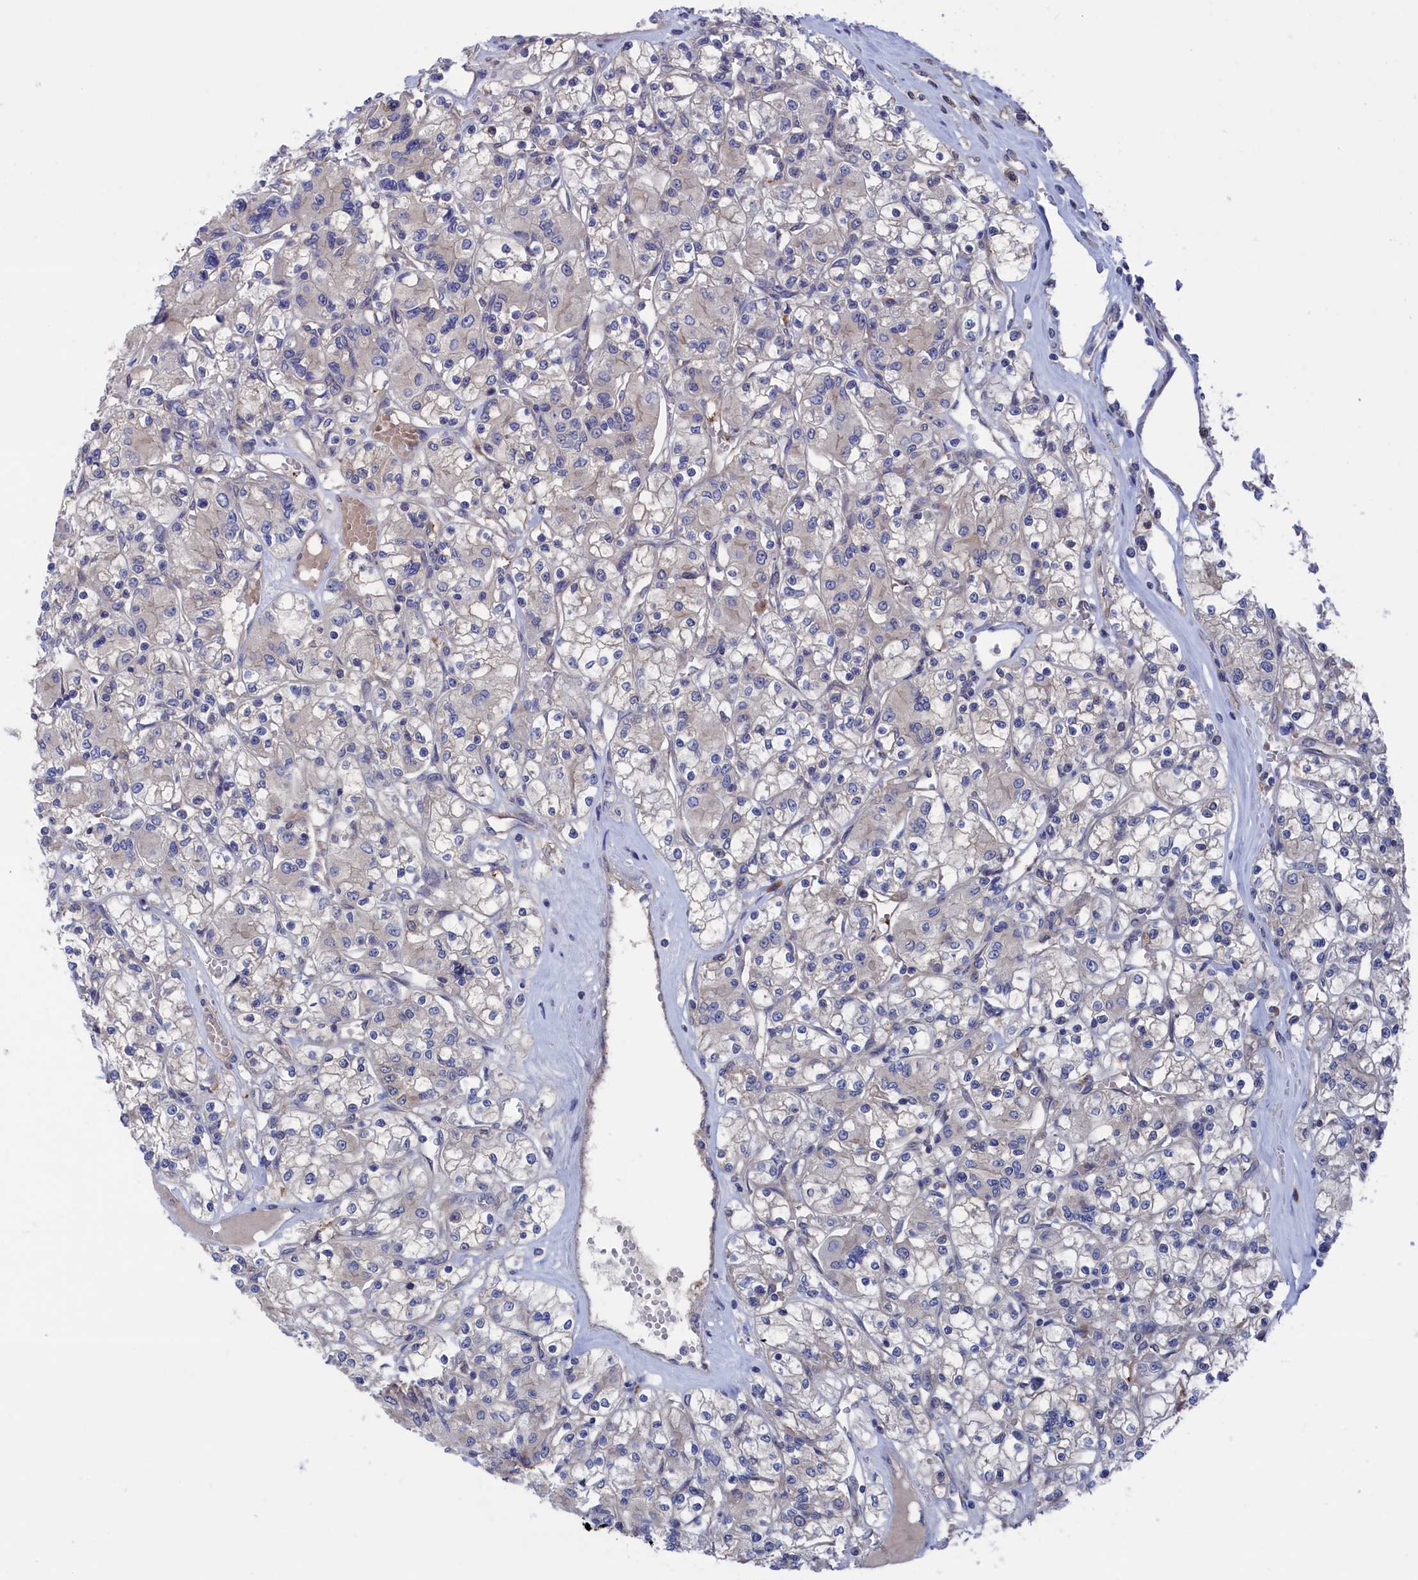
{"staining": {"intensity": "negative", "quantity": "none", "location": "none"}, "tissue": "renal cancer", "cell_type": "Tumor cells", "image_type": "cancer", "snomed": [{"axis": "morphology", "description": "Adenocarcinoma, NOS"}, {"axis": "topography", "description": "Kidney"}], "caption": "The image demonstrates no staining of tumor cells in renal cancer (adenocarcinoma). The staining was performed using DAB (3,3'-diaminobenzidine) to visualize the protein expression in brown, while the nuclei were stained in blue with hematoxylin (Magnification: 20x).", "gene": "NUTF2", "patient": {"sex": "female", "age": 59}}